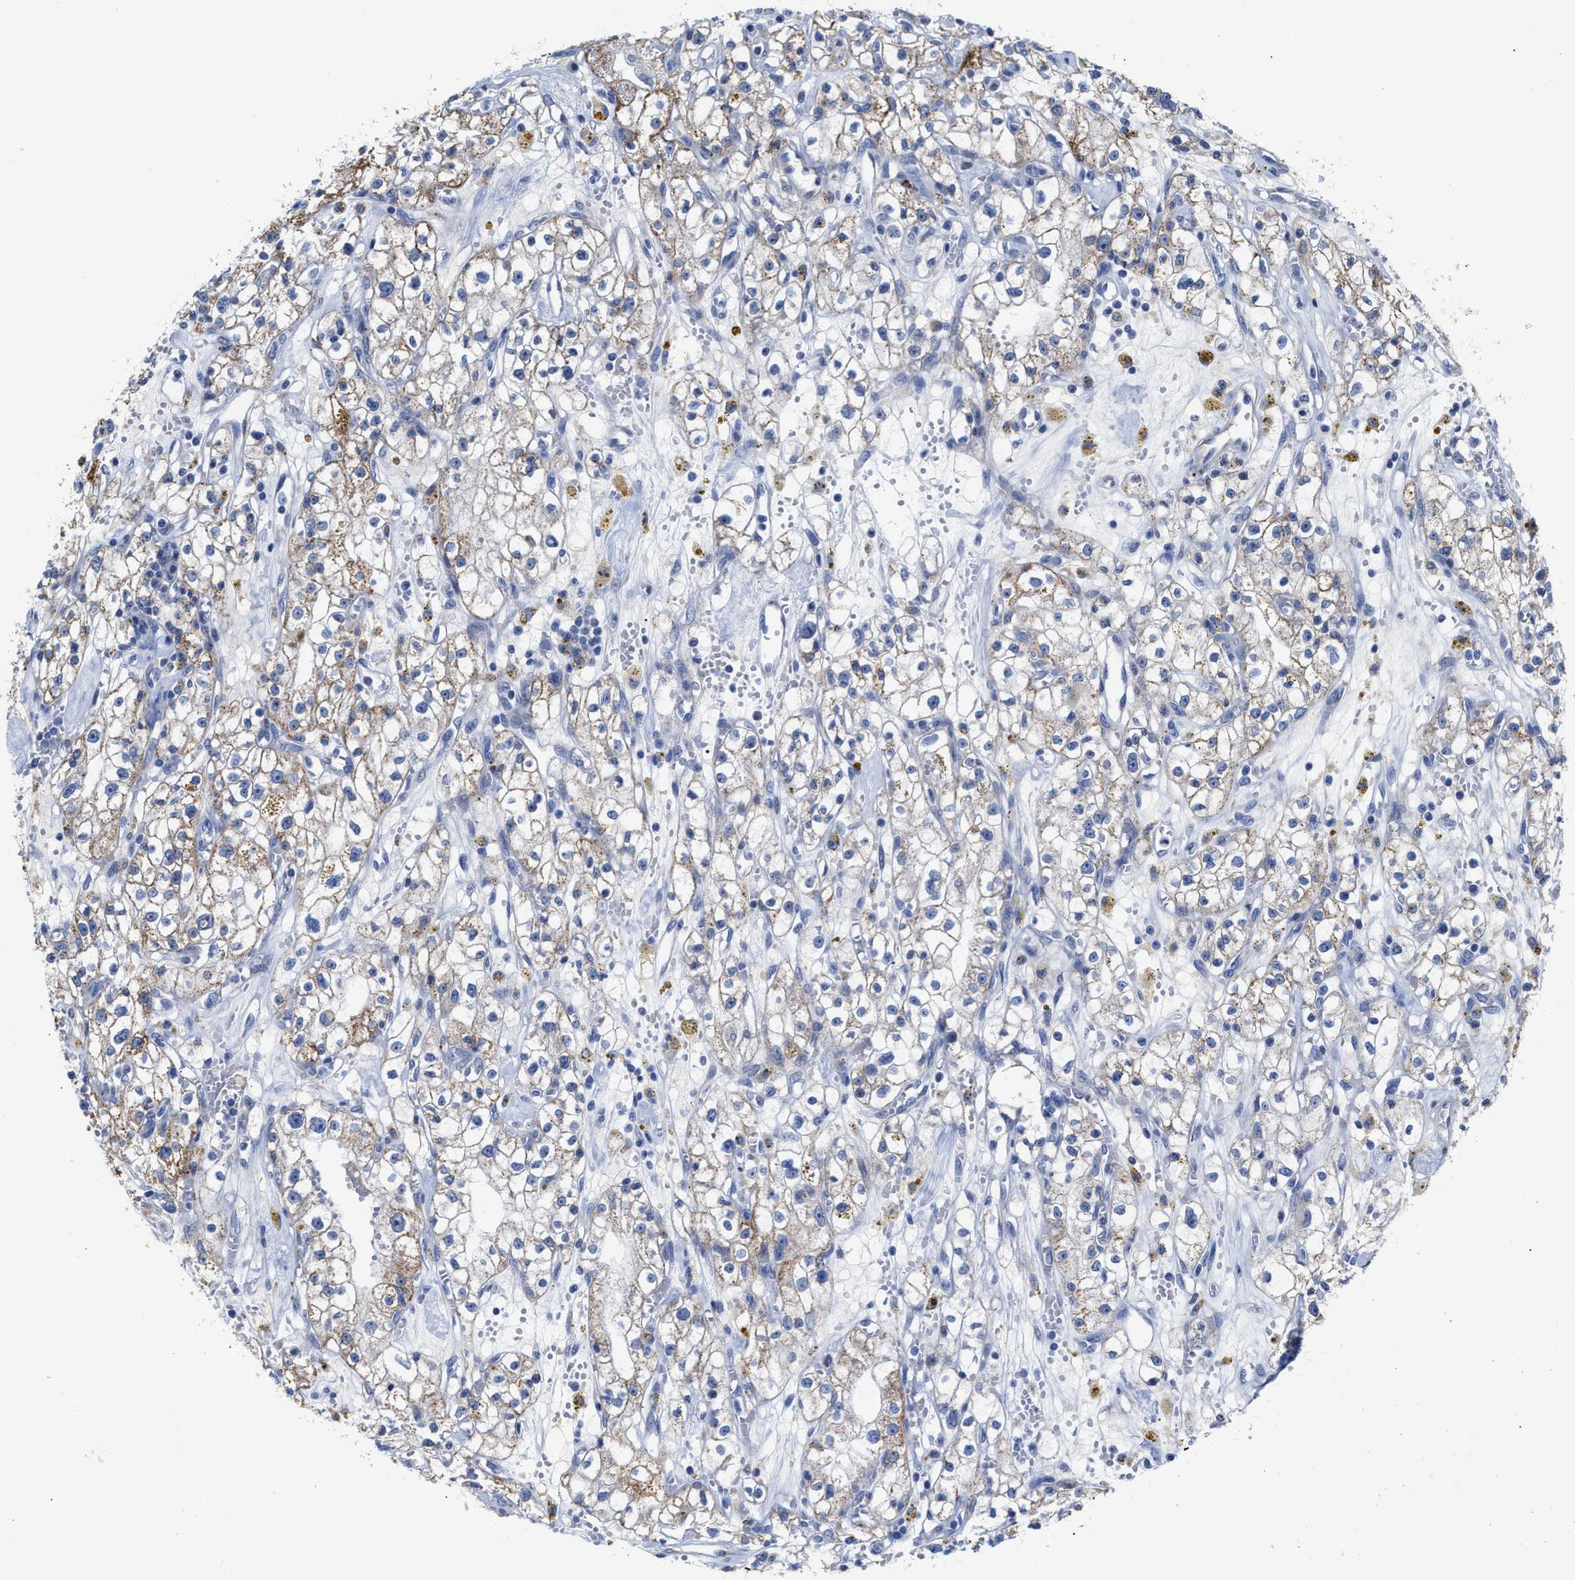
{"staining": {"intensity": "weak", "quantity": "<25%", "location": "cytoplasmic/membranous"}, "tissue": "renal cancer", "cell_type": "Tumor cells", "image_type": "cancer", "snomed": [{"axis": "morphology", "description": "Adenocarcinoma, NOS"}, {"axis": "topography", "description": "Kidney"}], "caption": "High magnification brightfield microscopy of adenocarcinoma (renal) stained with DAB (3,3'-diaminobenzidine) (brown) and counterstained with hematoxylin (blue): tumor cells show no significant expression.", "gene": "JAG1", "patient": {"sex": "male", "age": 56}}